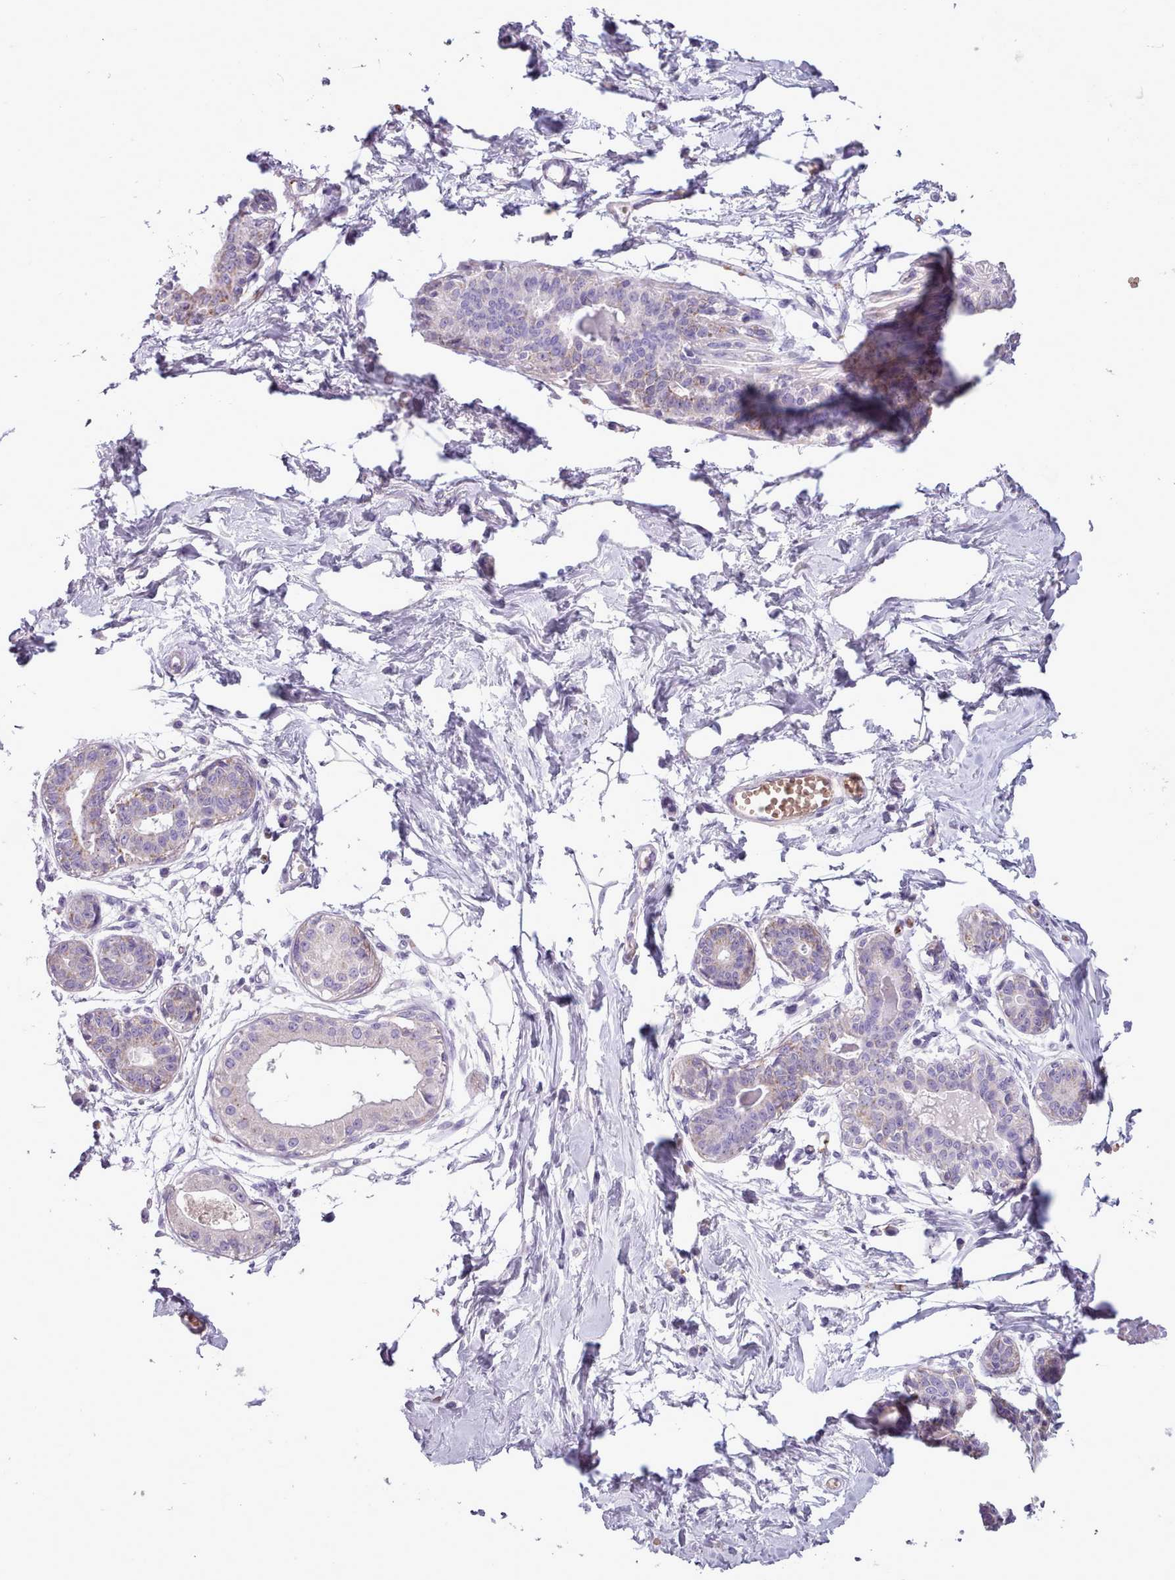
{"staining": {"intensity": "negative", "quantity": "none", "location": "none"}, "tissue": "breast", "cell_type": "Adipocytes", "image_type": "normal", "snomed": [{"axis": "morphology", "description": "Normal tissue, NOS"}, {"axis": "topography", "description": "Breast"}], "caption": "A micrograph of breast stained for a protein displays no brown staining in adipocytes.", "gene": "AK4P3", "patient": {"sex": "female", "age": 45}}